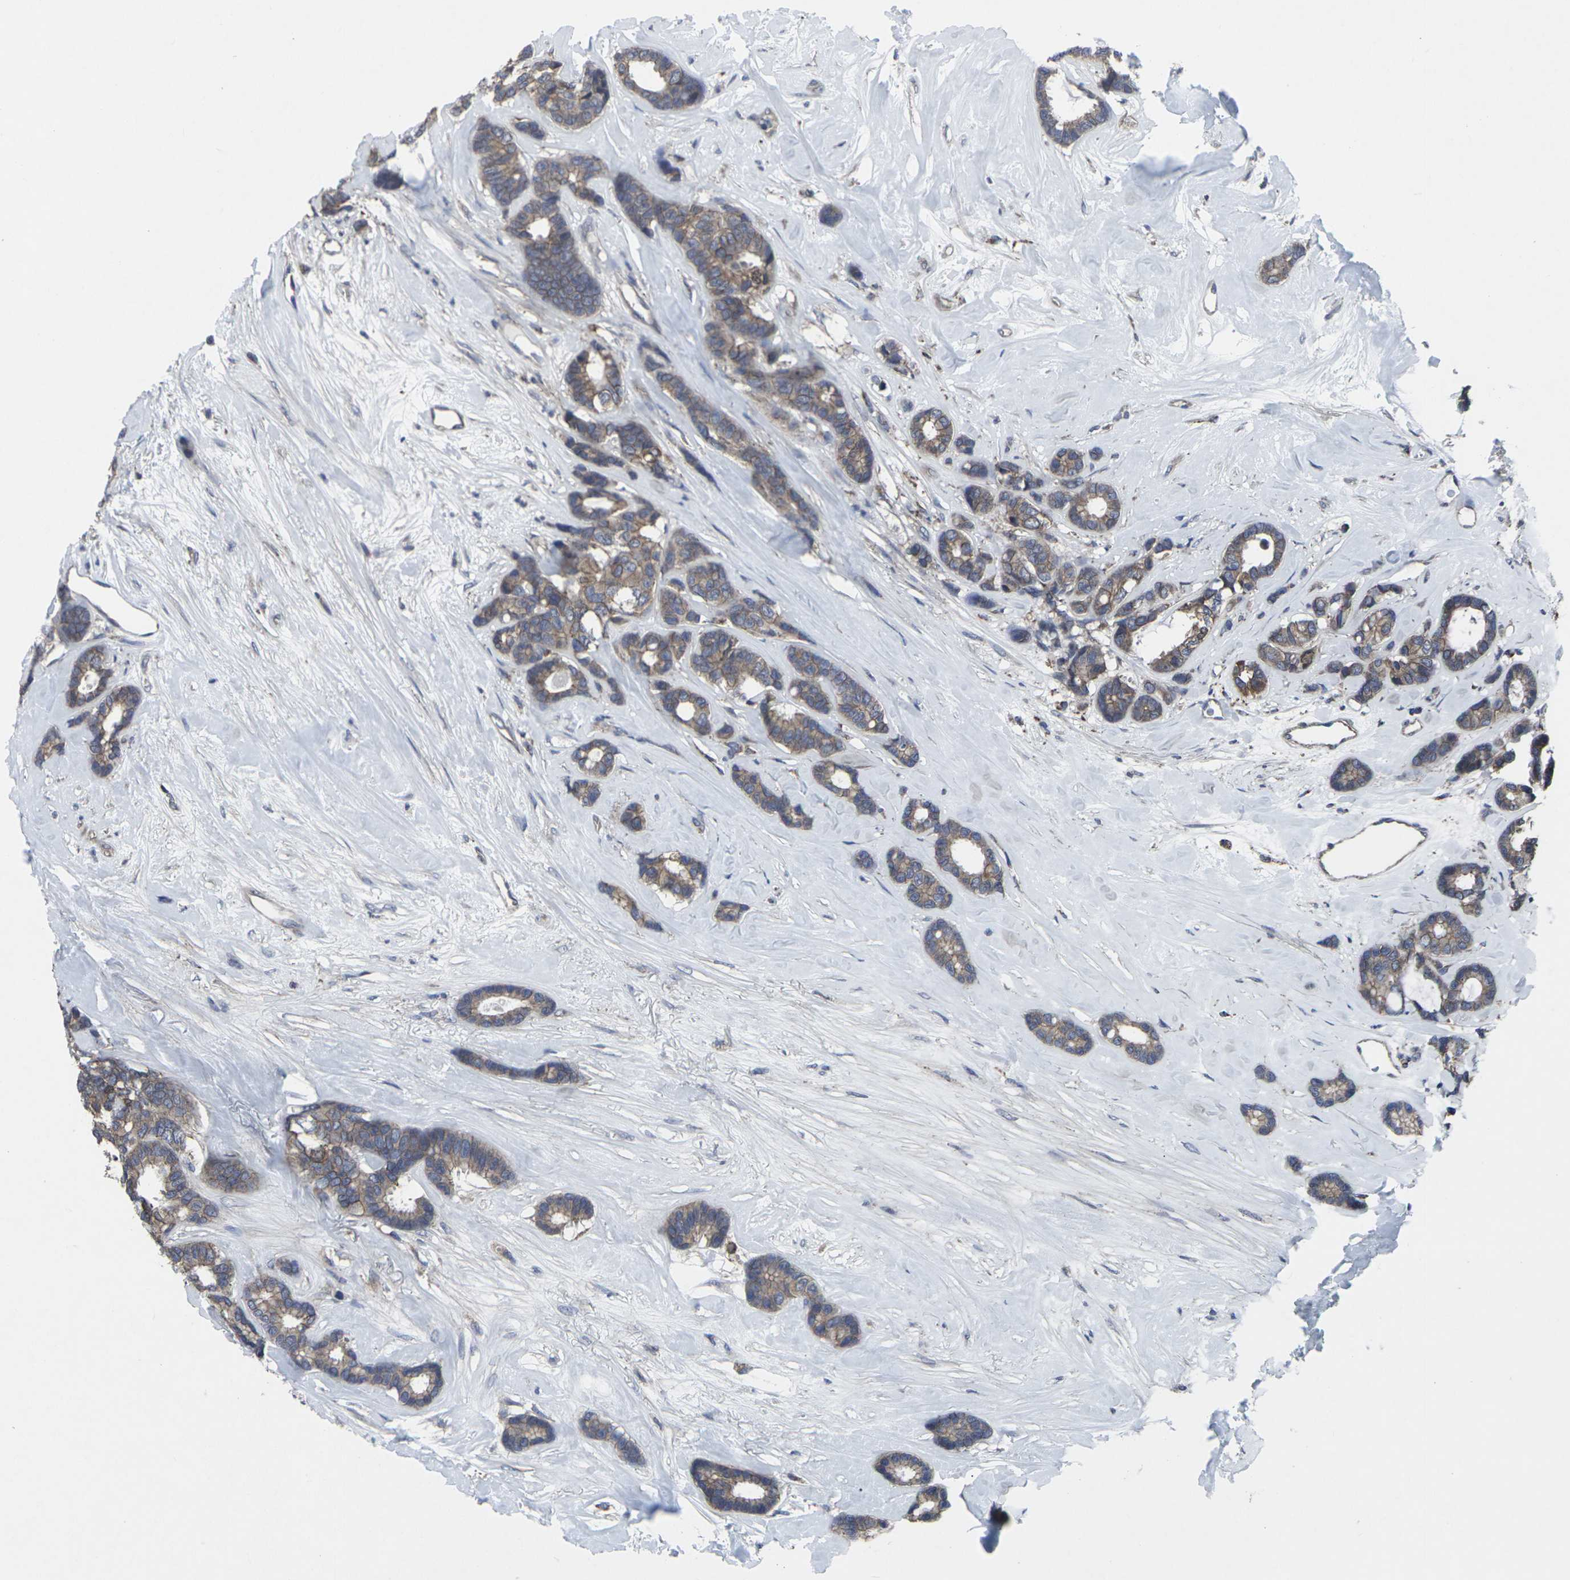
{"staining": {"intensity": "moderate", "quantity": ">75%", "location": "cytoplasmic/membranous"}, "tissue": "breast cancer", "cell_type": "Tumor cells", "image_type": "cancer", "snomed": [{"axis": "morphology", "description": "Duct carcinoma"}, {"axis": "topography", "description": "Breast"}], "caption": "A photomicrograph showing moderate cytoplasmic/membranous positivity in about >75% of tumor cells in invasive ductal carcinoma (breast), as visualized by brown immunohistochemical staining.", "gene": "MAPKAPK2", "patient": {"sex": "female", "age": 87}}